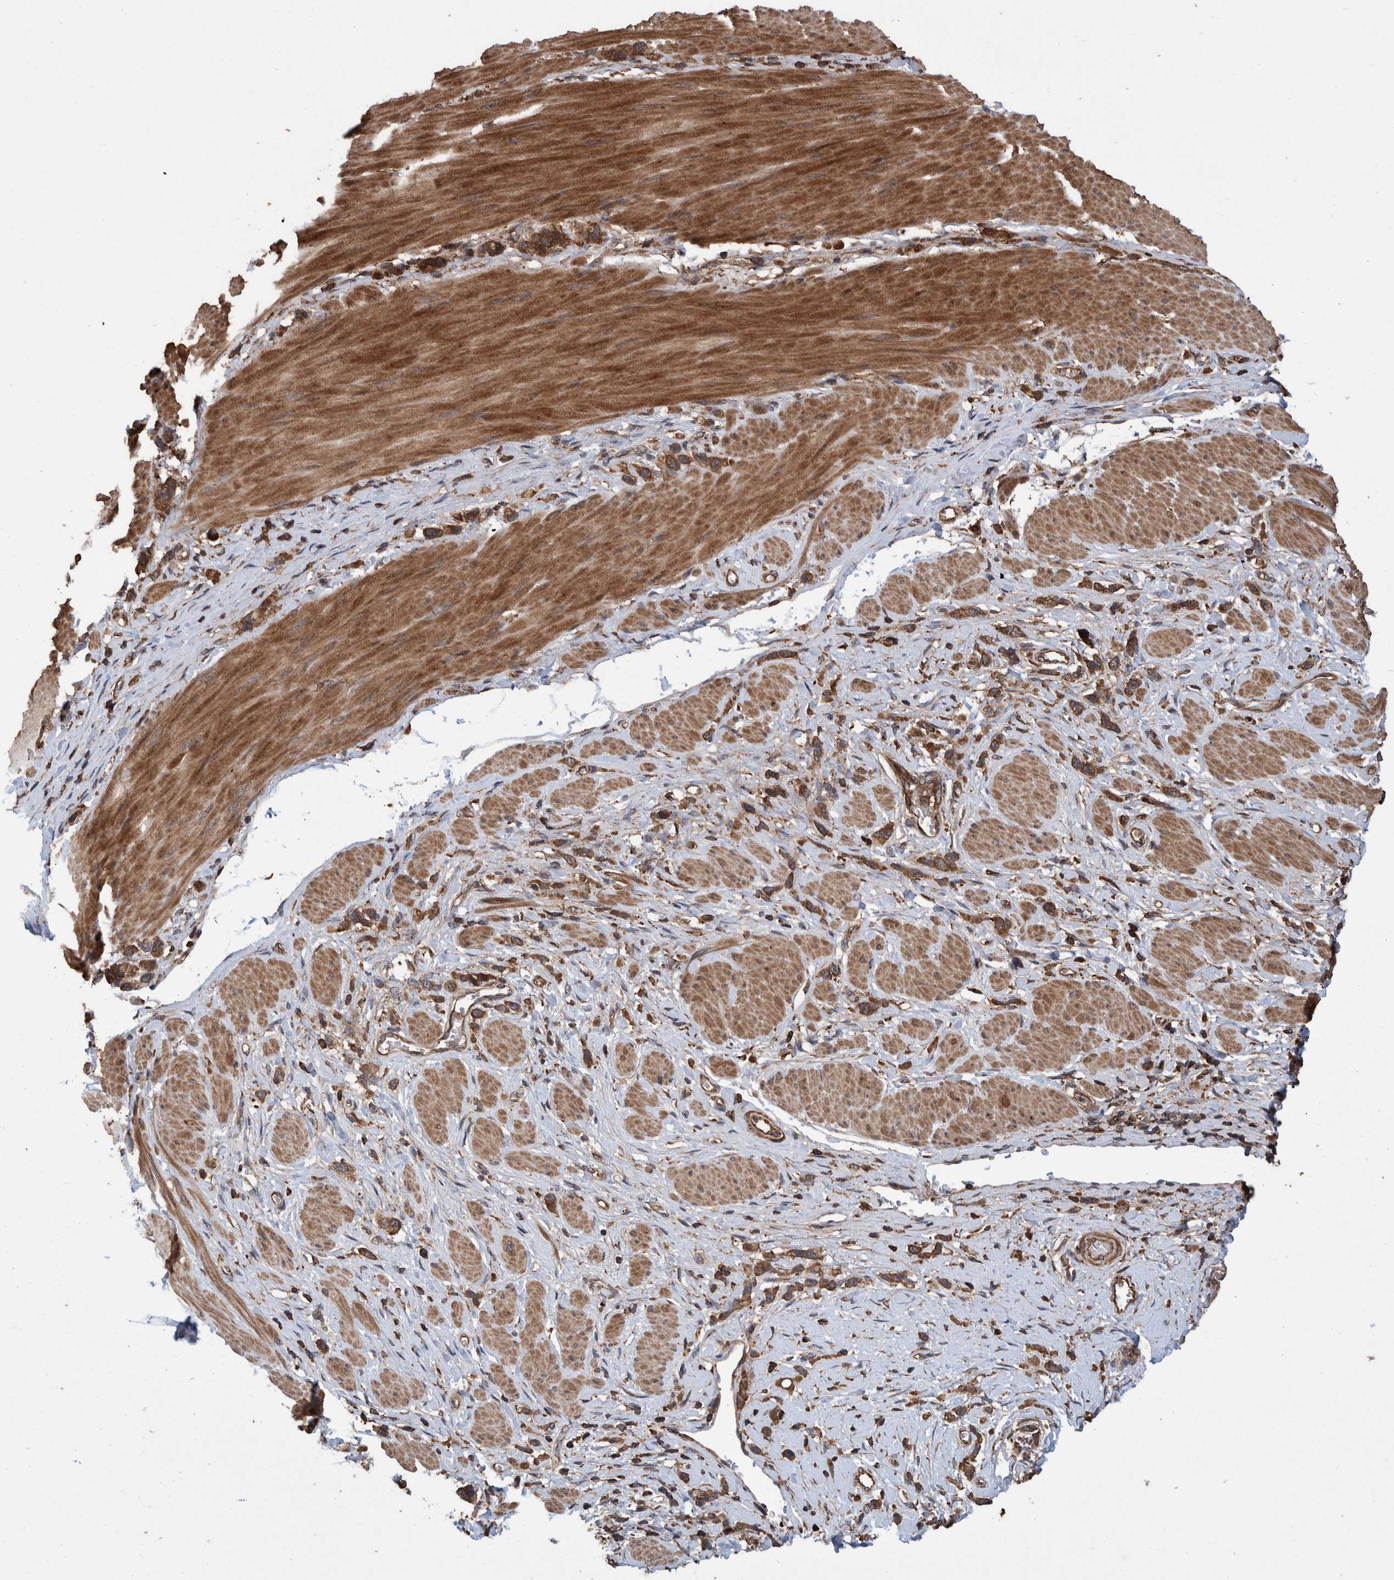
{"staining": {"intensity": "moderate", "quantity": ">75%", "location": "cytoplasmic/membranous"}, "tissue": "stomach cancer", "cell_type": "Tumor cells", "image_type": "cancer", "snomed": [{"axis": "morphology", "description": "Adenocarcinoma, NOS"}, {"axis": "topography", "description": "Stomach"}], "caption": "Immunohistochemistry (IHC) micrograph of human stomach cancer stained for a protein (brown), which displays medium levels of moderate cytoplasmic/membranous positivity in about >75% of tumor cells.", "gene": "VBP1", "patient": {"sex": "female", "age": 65}}